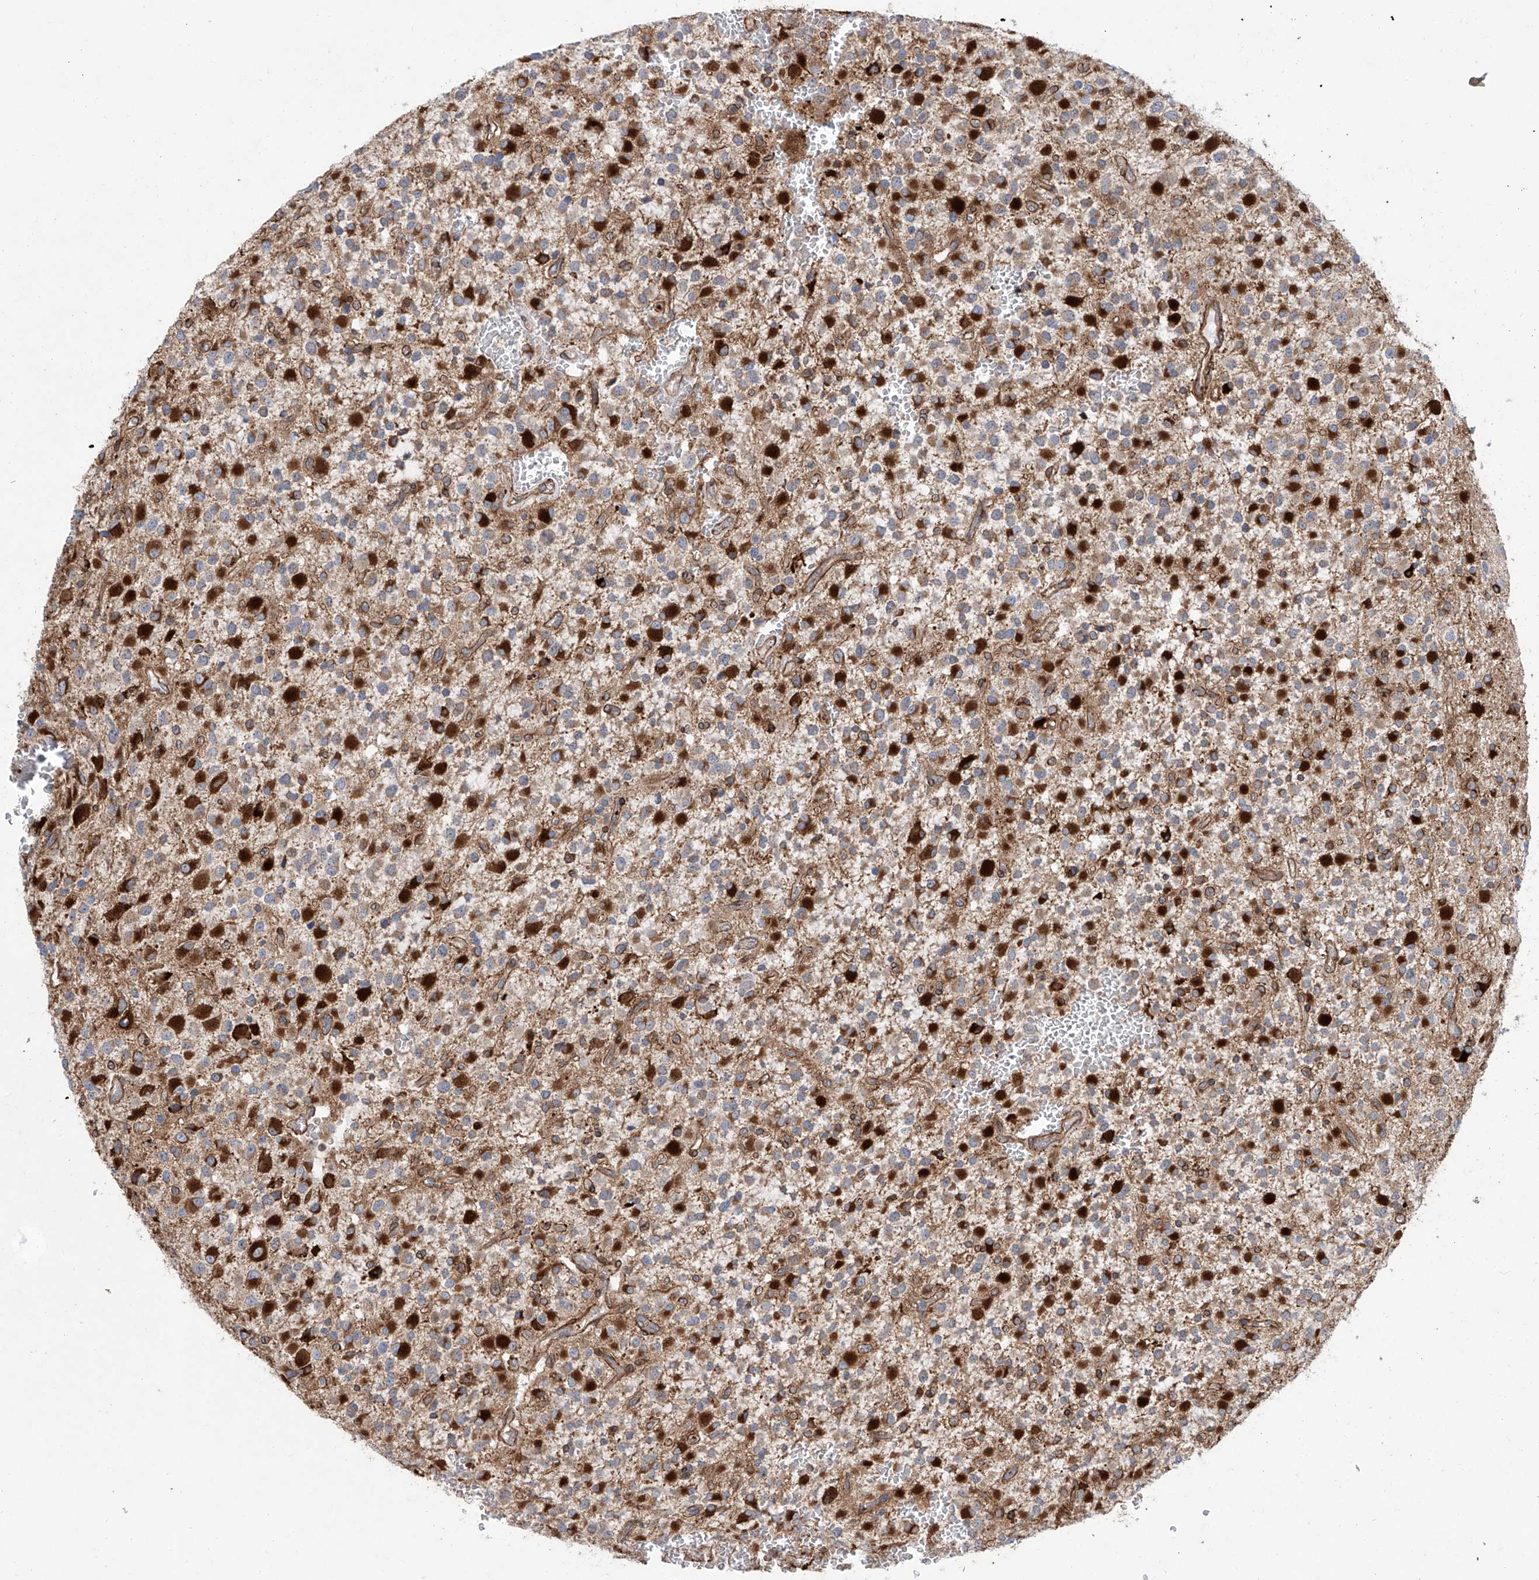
{"staining": {"intensity": "strong", "quantity": "<25%", "location": "cytoplasmic/membranous"}, "tissue": "glioma", "cell_type": "Tumor cells", "image_type": "cancer", "snomed": [{"axis": "morphology", "description": "Glioma, malignant, High grade"}, {"axis": "topography", "description": "Brain"}], "caption": "The photomicrograph displays immunohistochemical staining of glioma. There is strong cytoplasmic/membranous staining is appreciated in approximately <25% of tumor cells.", "gene": "APAF1", "patient": {"sex": "male", "age": 34}}